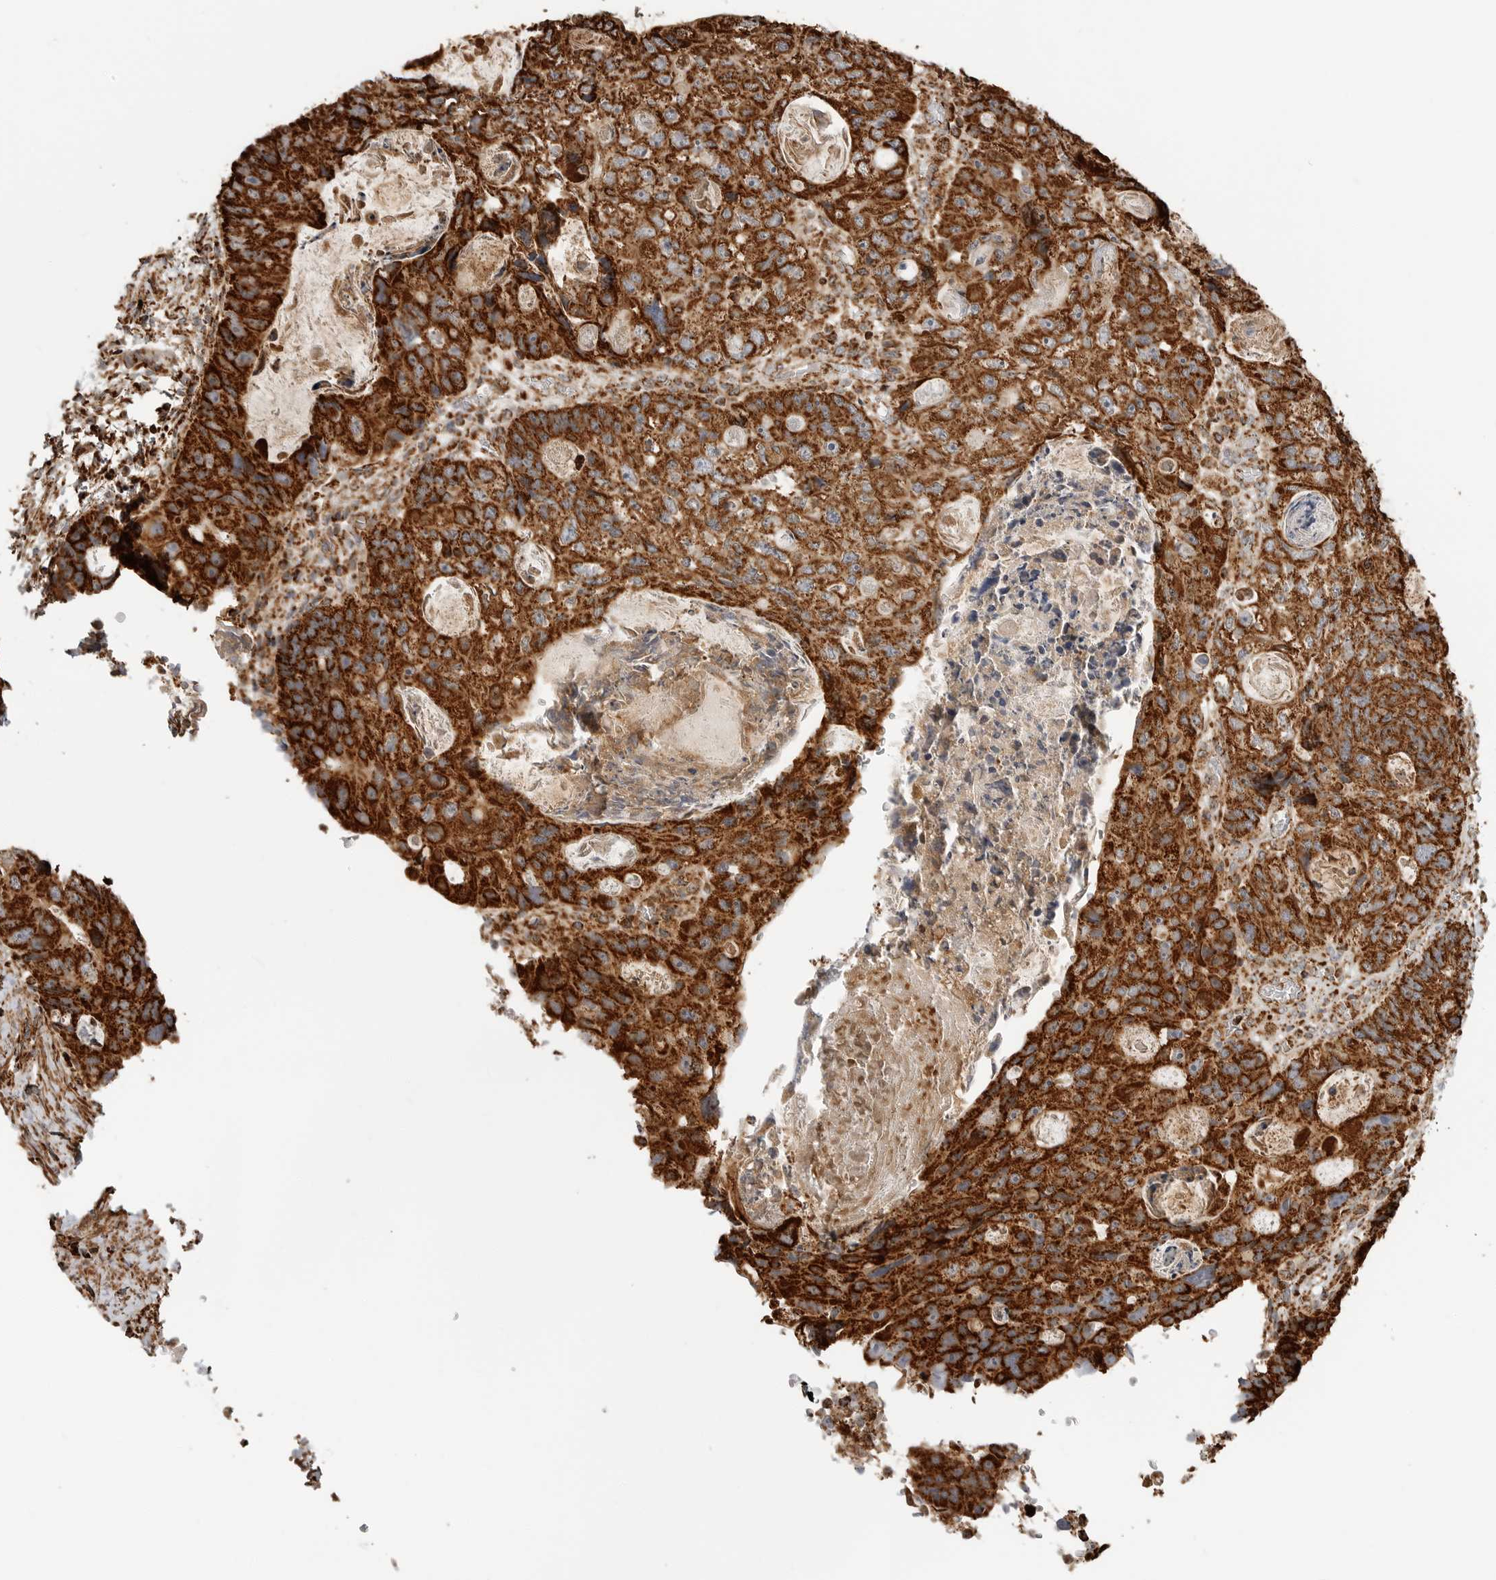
{"staining": {"intensity": "strong", "quantity": ">75%", "location": "cytoplasmic/membranous"}, "tissue": "colorectal cancer", "cell_type": "Tumor cells", "image_type": "cancer", "snomed": [{"axis": "morphology", "description": "Adenocarcinoma, NOS"}, {"axis": "topography", "description": "Rectum"}], "caption": "Immunohistochemistry photomicrograph of neoplastic tissue: human adenocarcinoma (colorectal) stained using immunohistochemistry demonstrates high levels of strong protein expression localized specifically in the cytoplasmic/membranous of tumor cells, appearing as a cytoplasmic/membranous brown color.", "gene": "BMP2K", "patient": {"sex": "male", "age": 59}}